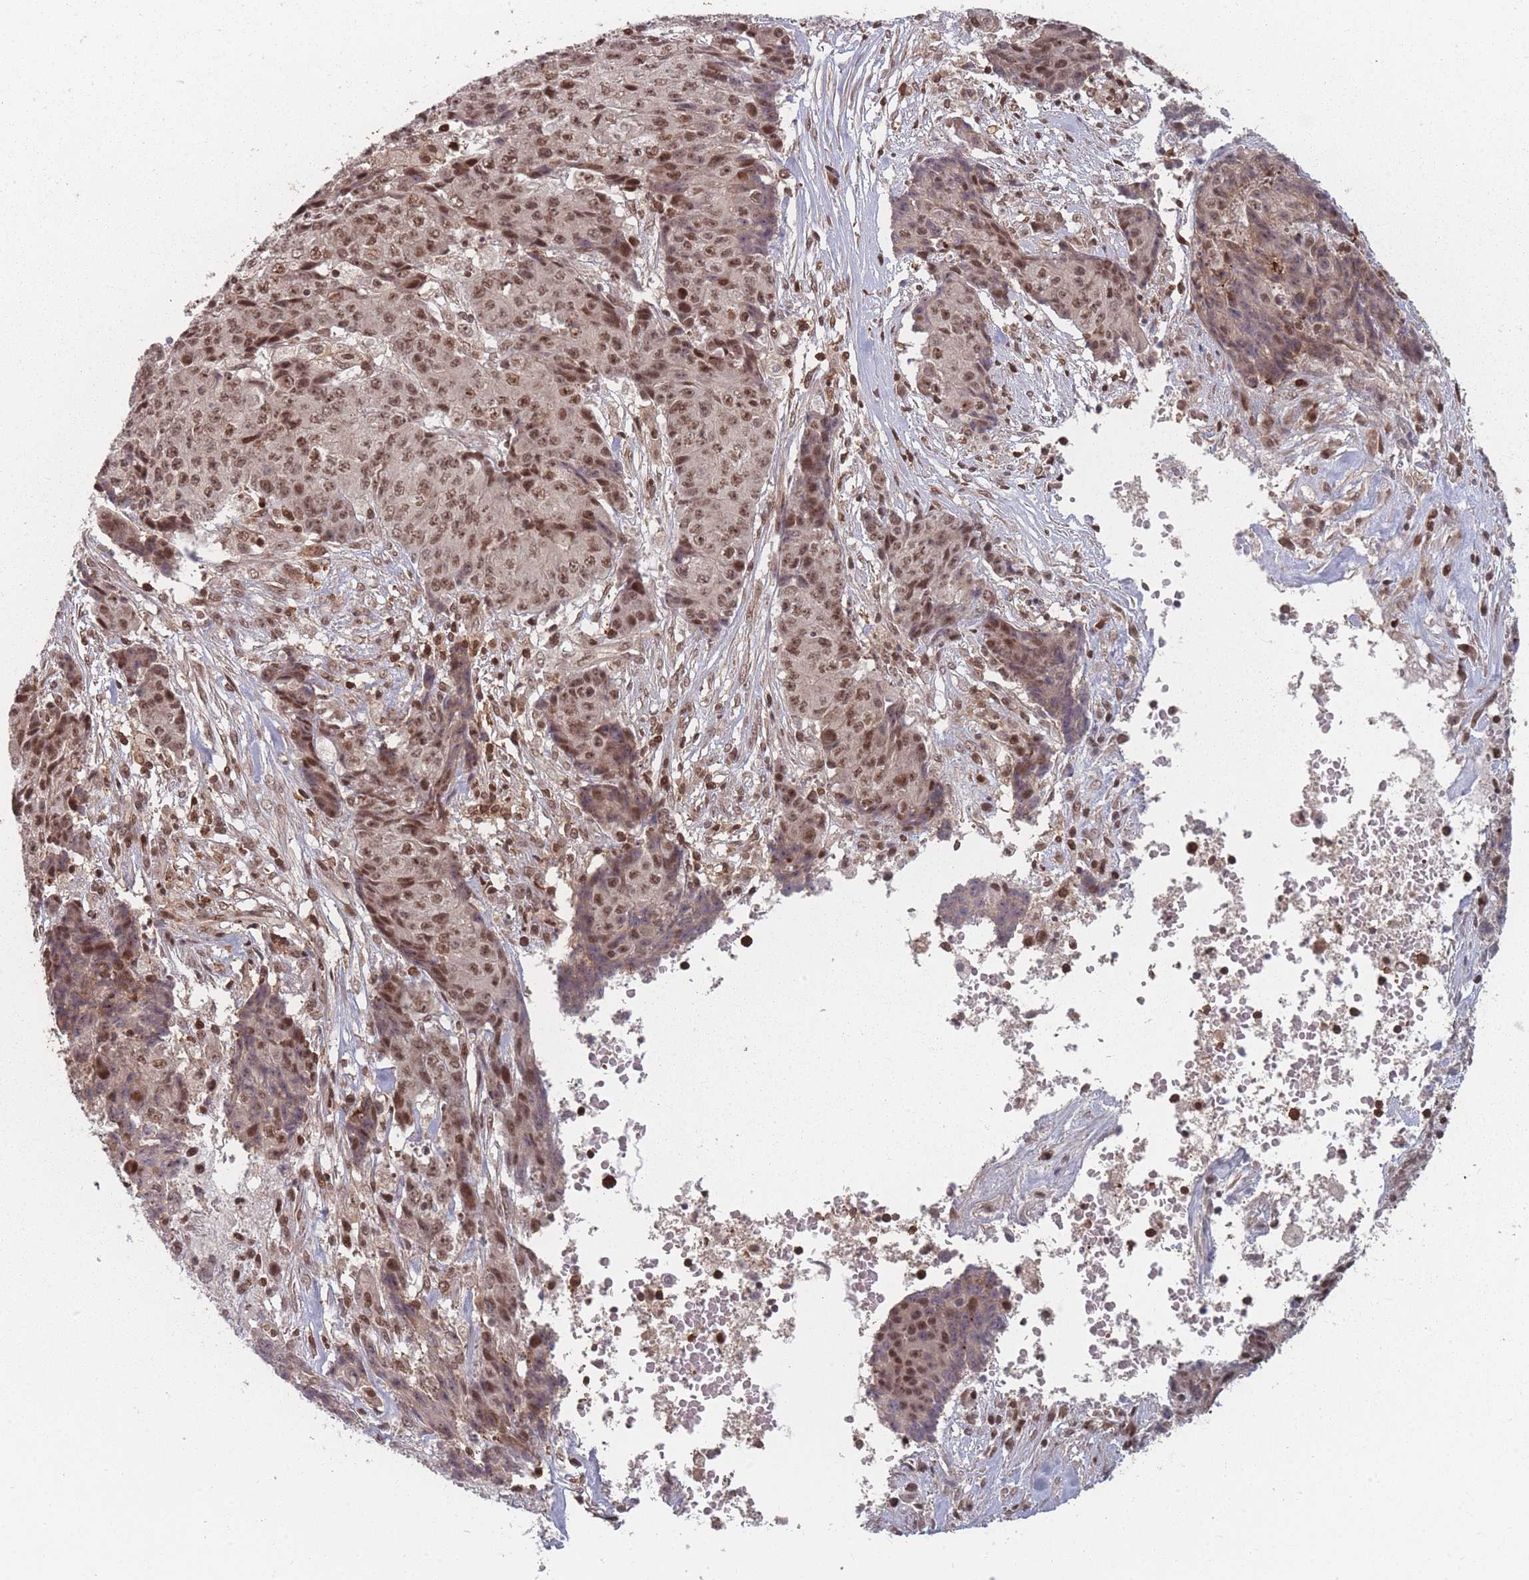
{"staining": {"intensity": "moderate", "quantity": ">75%", "location": "nuclear"}, "tissue": "ovarian cancer", "cell_type": "Tumor cells", "image_type": "cancer", "snomed": [{"axis": "morphology", "description": "Carcinoma, endometroid"}, {"axis": "topography", "description": "Ovary"}], "caption": "Protein expression analysis of ovarian cancer reveals moderate nuclear staining in approximately >75% of tumor cells. Nuclei are stained in blue.", "gene": "WDR55", "patient": {"sex": "female", "age": 42}}